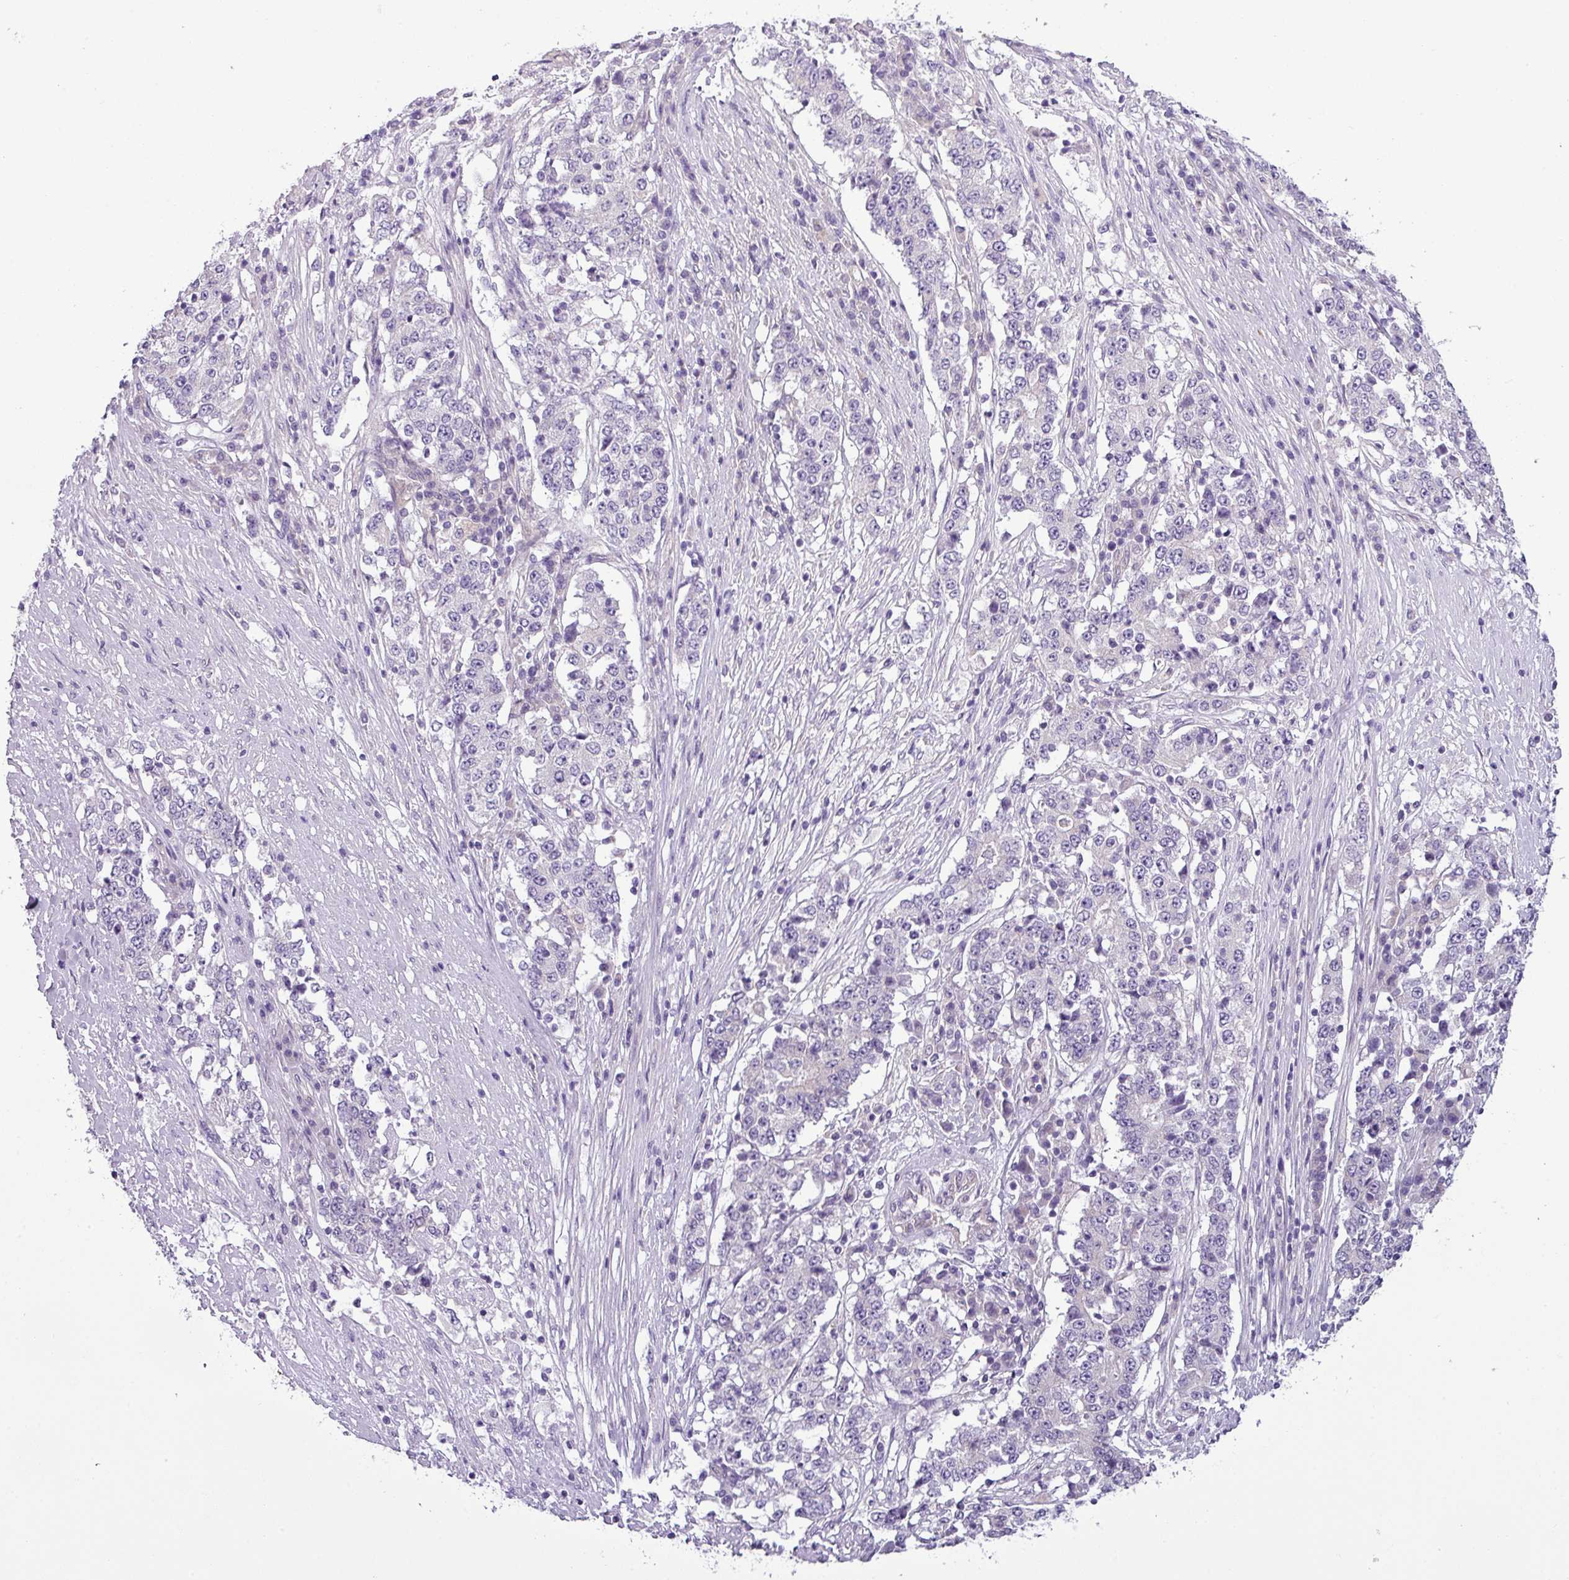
{"staining": {"intensity": "negative", "quantity": "none", "location": "none"}, "tissue": "stomach cancer", "cell_type": "Tumor cells", "image_type": "cancer", "snomed": [{"axis": "morphology", "description": "Adenocarcinoma, NOS"}, {"axis": "topography", "description": "Stomach"}], "caption": "The image reveals no significant staining in tumor cells of stomach adenocarcinoma.", "gene": "TOR1AIP2", "patient": {"sex": "male", "age": 59}}